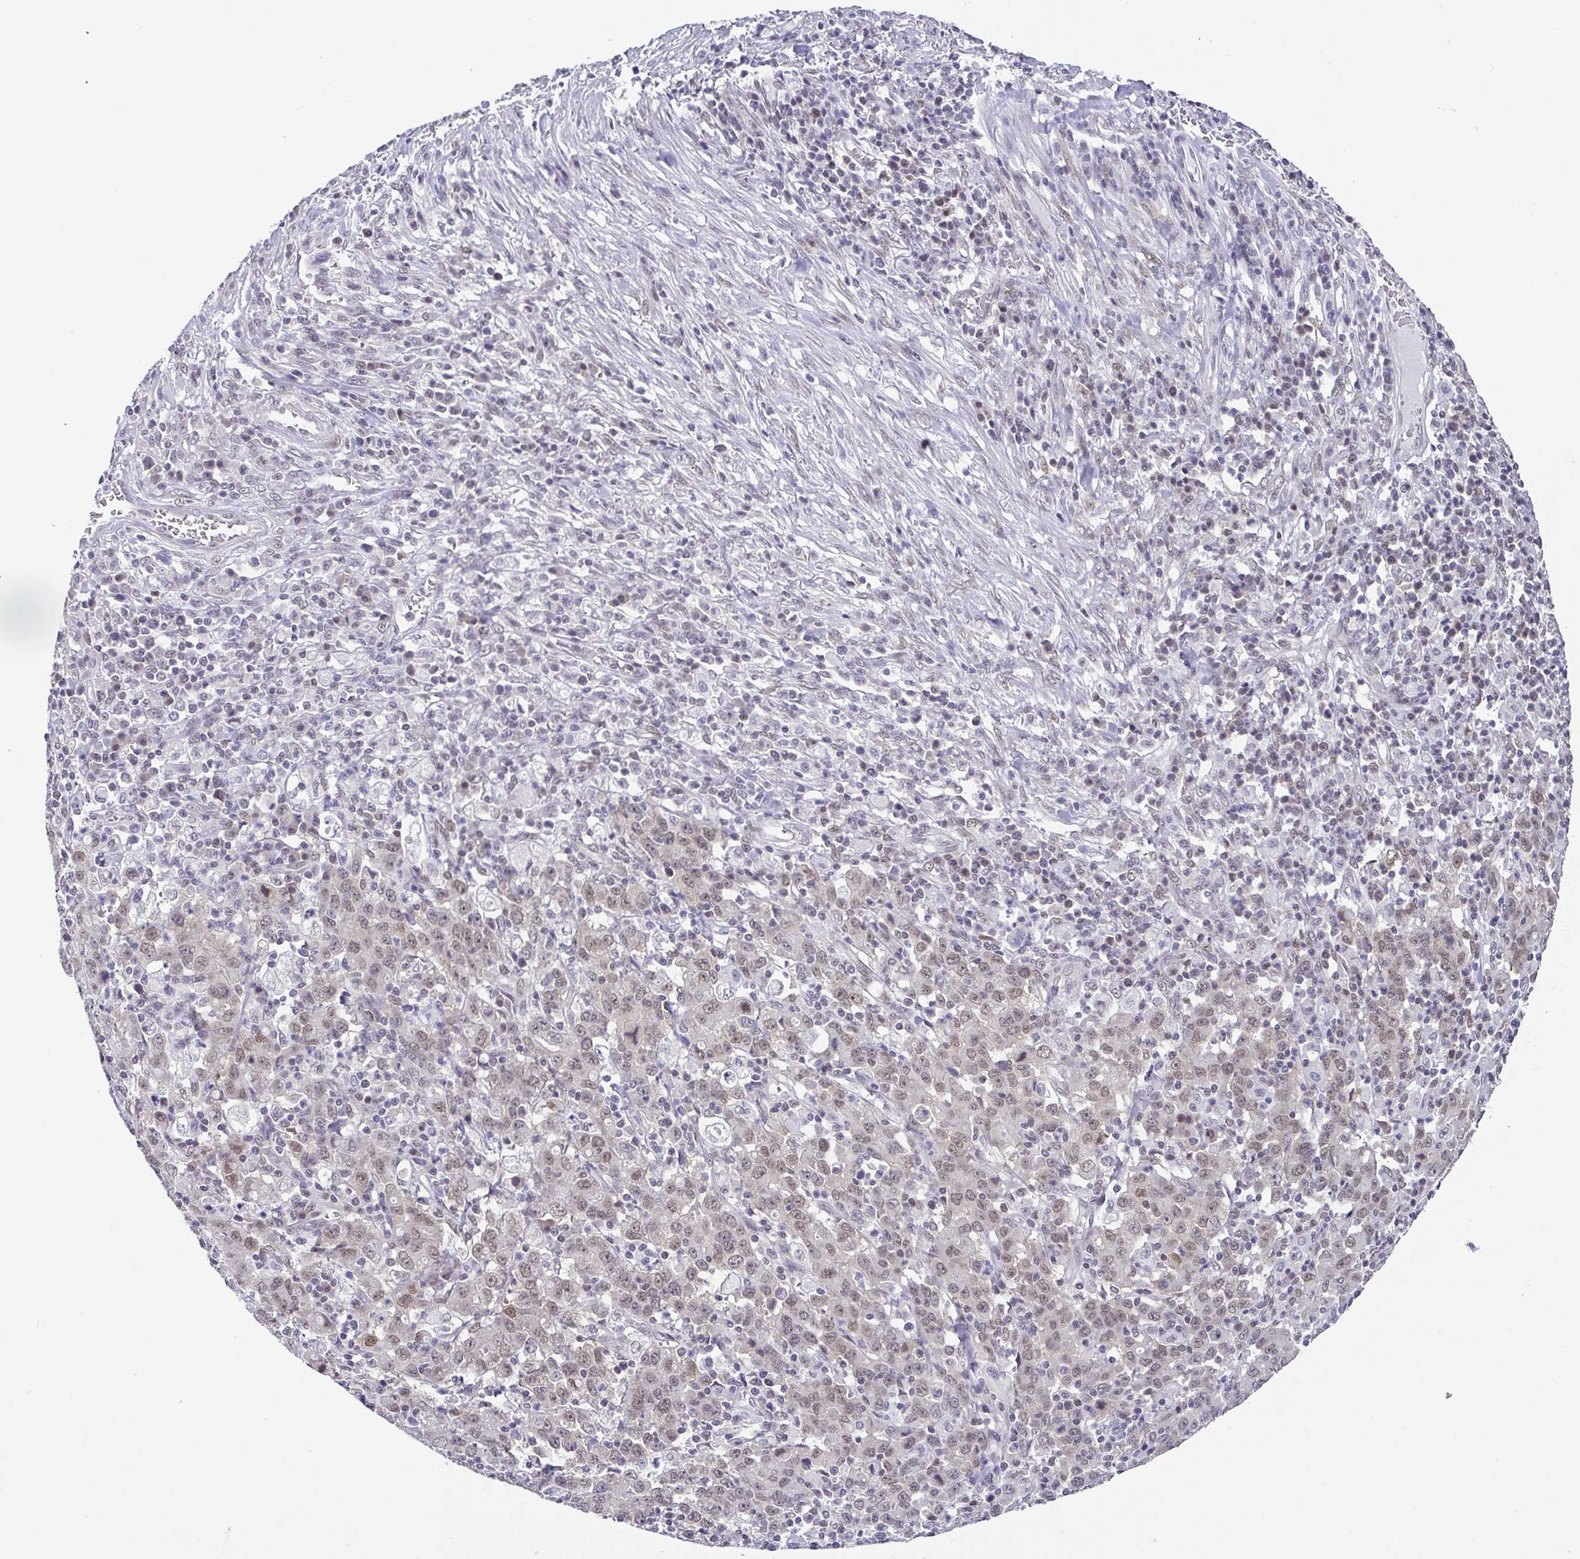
{"staining": {"intensity": "weak", "quantity": "25%-75%", "location": "nuclear"}, "tissue": "stomach cancer", "cell_type": "Tumor cells", "image_type": "cancer", "snomed": [{"axis": "morphology", "description": "Adenocarcinoma, NOS"}, {"axis": "topography", "description": "Stomach, upper"}], "caption": "This micrograph demonstrates stomach adenocarcinoma stained with IHC to label a protein in brown. The nuclear of tumor cells show weak positivity for the protein. Nuclei are counter-stained blue.", "gene": "RBM3", "patient": {"sex": "male", "age": 69}}